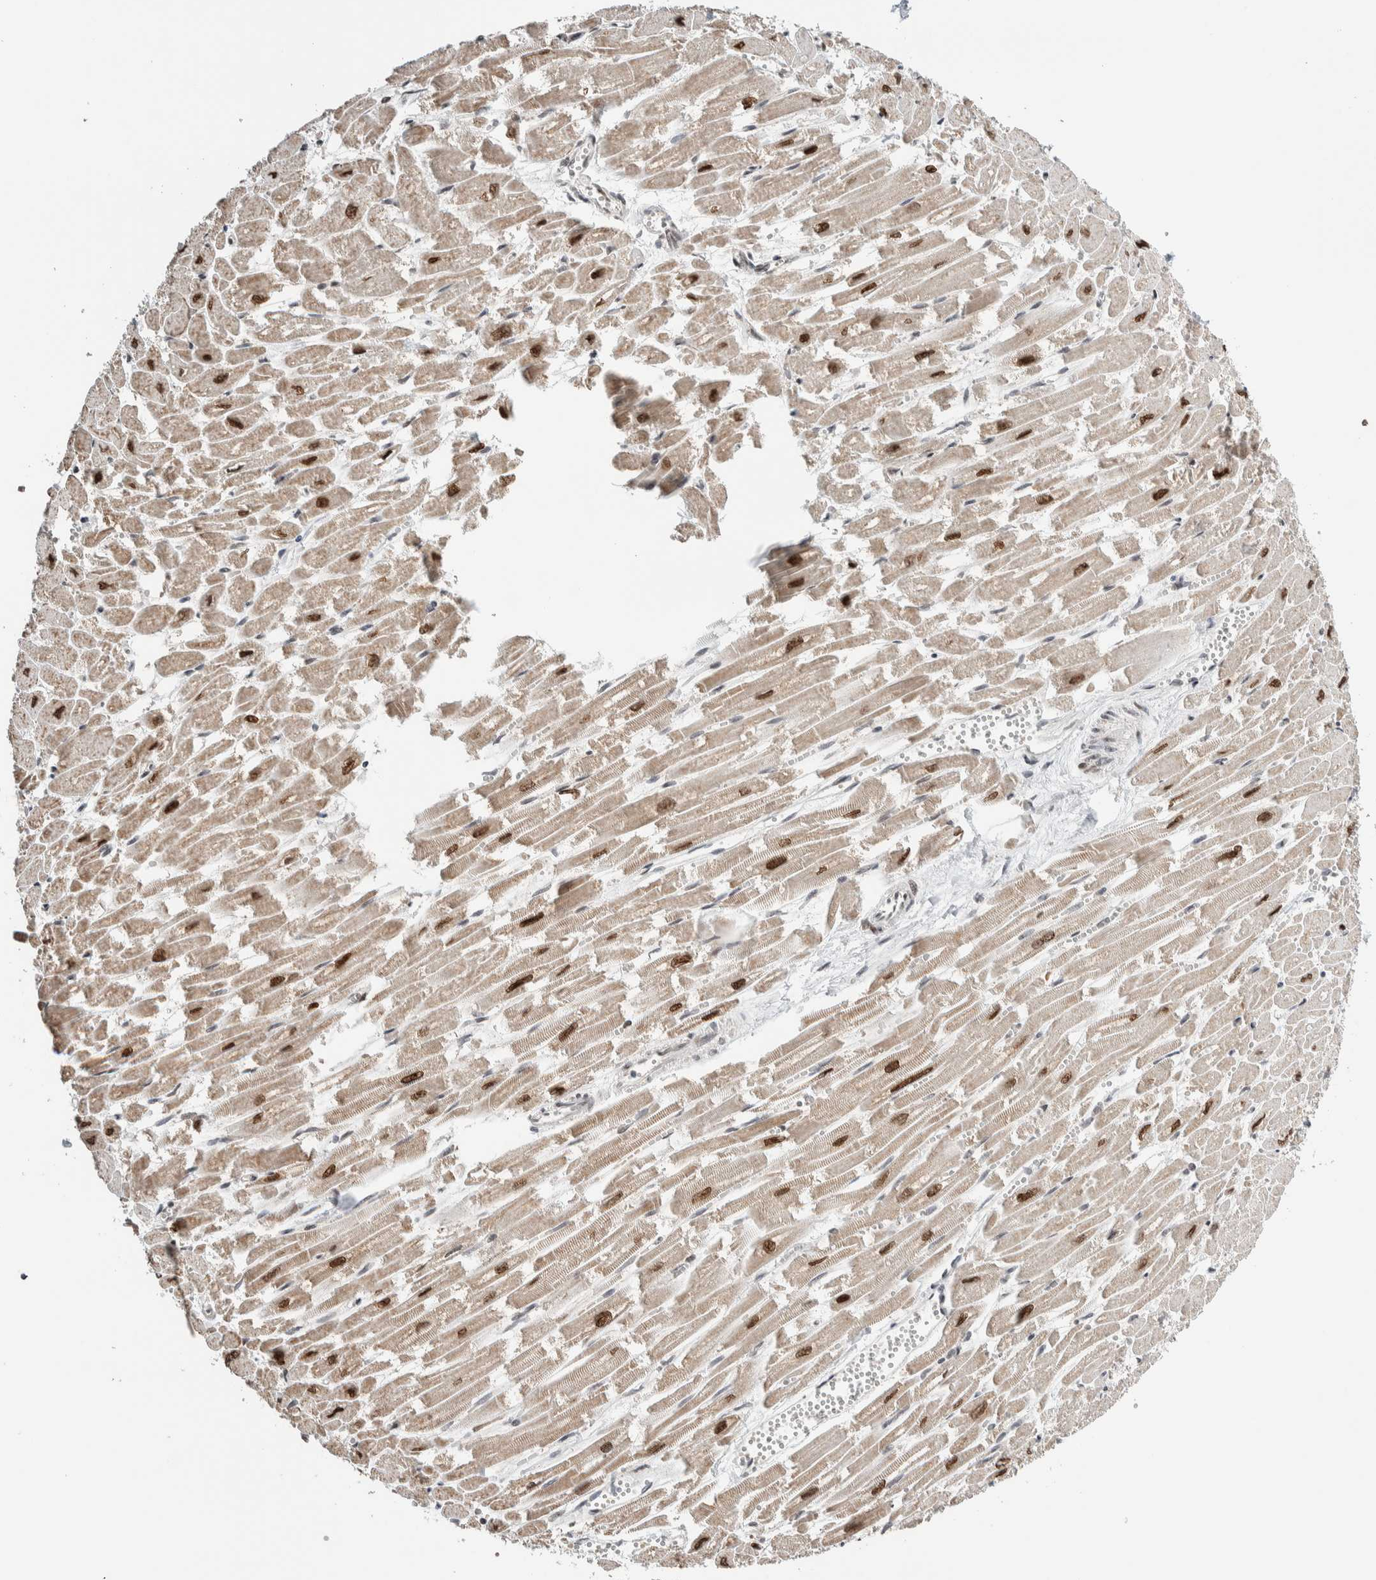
{"staining": {"intensity": "moderate", "quantity": ">75%", "location": "cytoplasmic/membranous,nuclear"}, "tissue": "heart muscle", "cell_type": "Cardiomyocytes", "image_type": "normal", "snomed": [{"axis": "morphology", "description": "Normal tissue, NOS"}, {"axis": "topography", "description": "Heart"}], "caption": "Immunohistochemistry image of unremarkable heart muscle: heart muscle stained using immunohistochemistry demonstrates medium levels of moderate protein expression localized specifically in the cytoplasmic/membranous,nuclear of cardiomyocytes, appearing as a cytoplasmic/membranous,nuclear brown color.", "gene": "NEUROD1", "patient": {"sex": "male", "age": 54}}